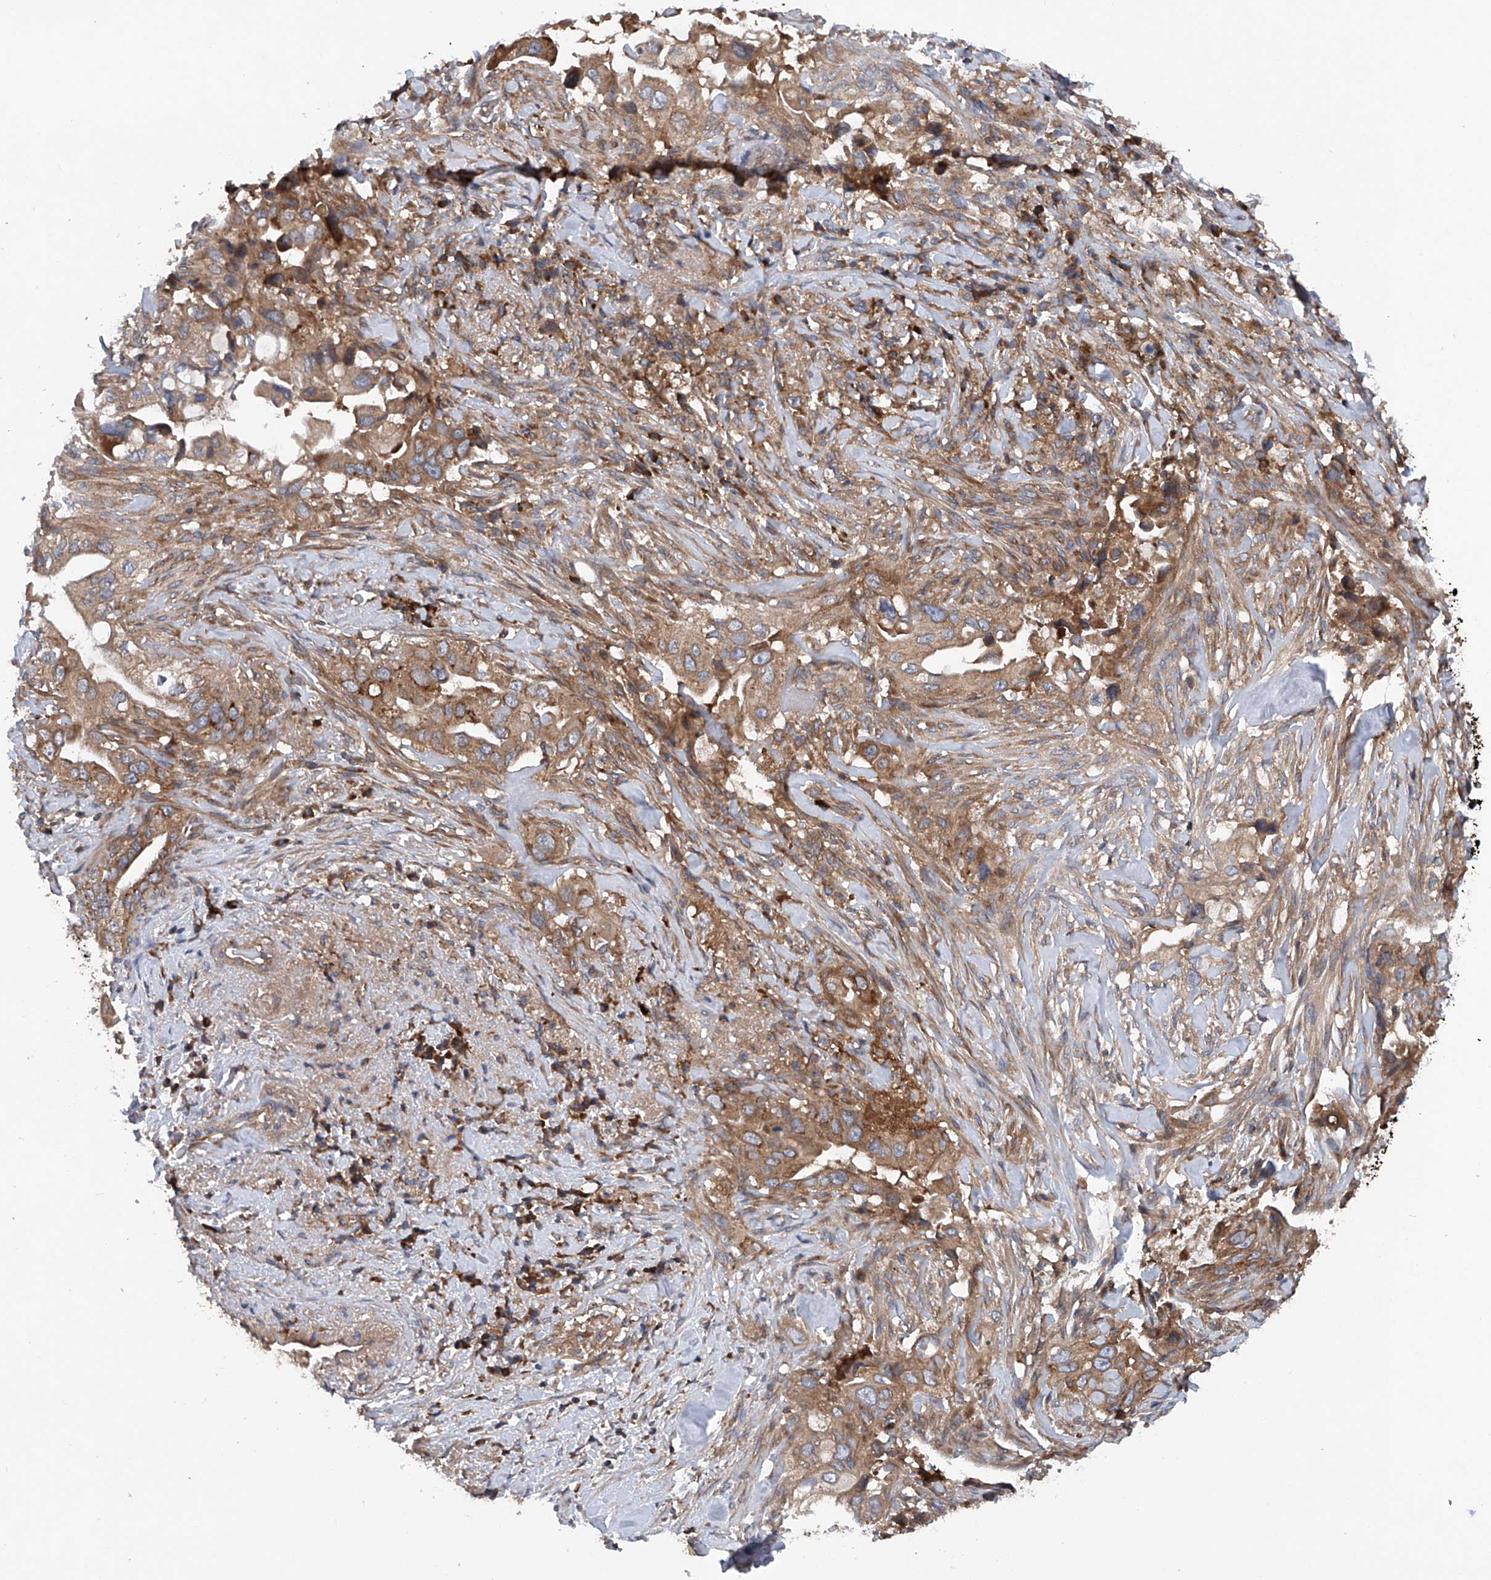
{"staining": {"intensity": "moderate", "quantity": ">75%", "location": "cytoplasmic/membranous"}, "tissue": "pancreatic cancer", "cell_type": "Tumor cells", "image_type": "cancer", "snomed": [{"axis": "morphology", "description": "Inflammation, NOS"}, {"axis": "morphology", "description": "Adenocarcinoma, NOS"}, {"axis": "topography", "description": "Pancreas"}], "caption": "High-magnification brightfield microscopy of pancreatic cancer stained with DAB (3,3'-diaminobenzidine) (brown) and counterstained with hematoxylin (blue). tumor cells exhibit moderate cytoplasmic/membranous expression is appreciated in about>75% of cells.", "gene": "ASCC3", "patient": {"sex": "female", "age": 56}}